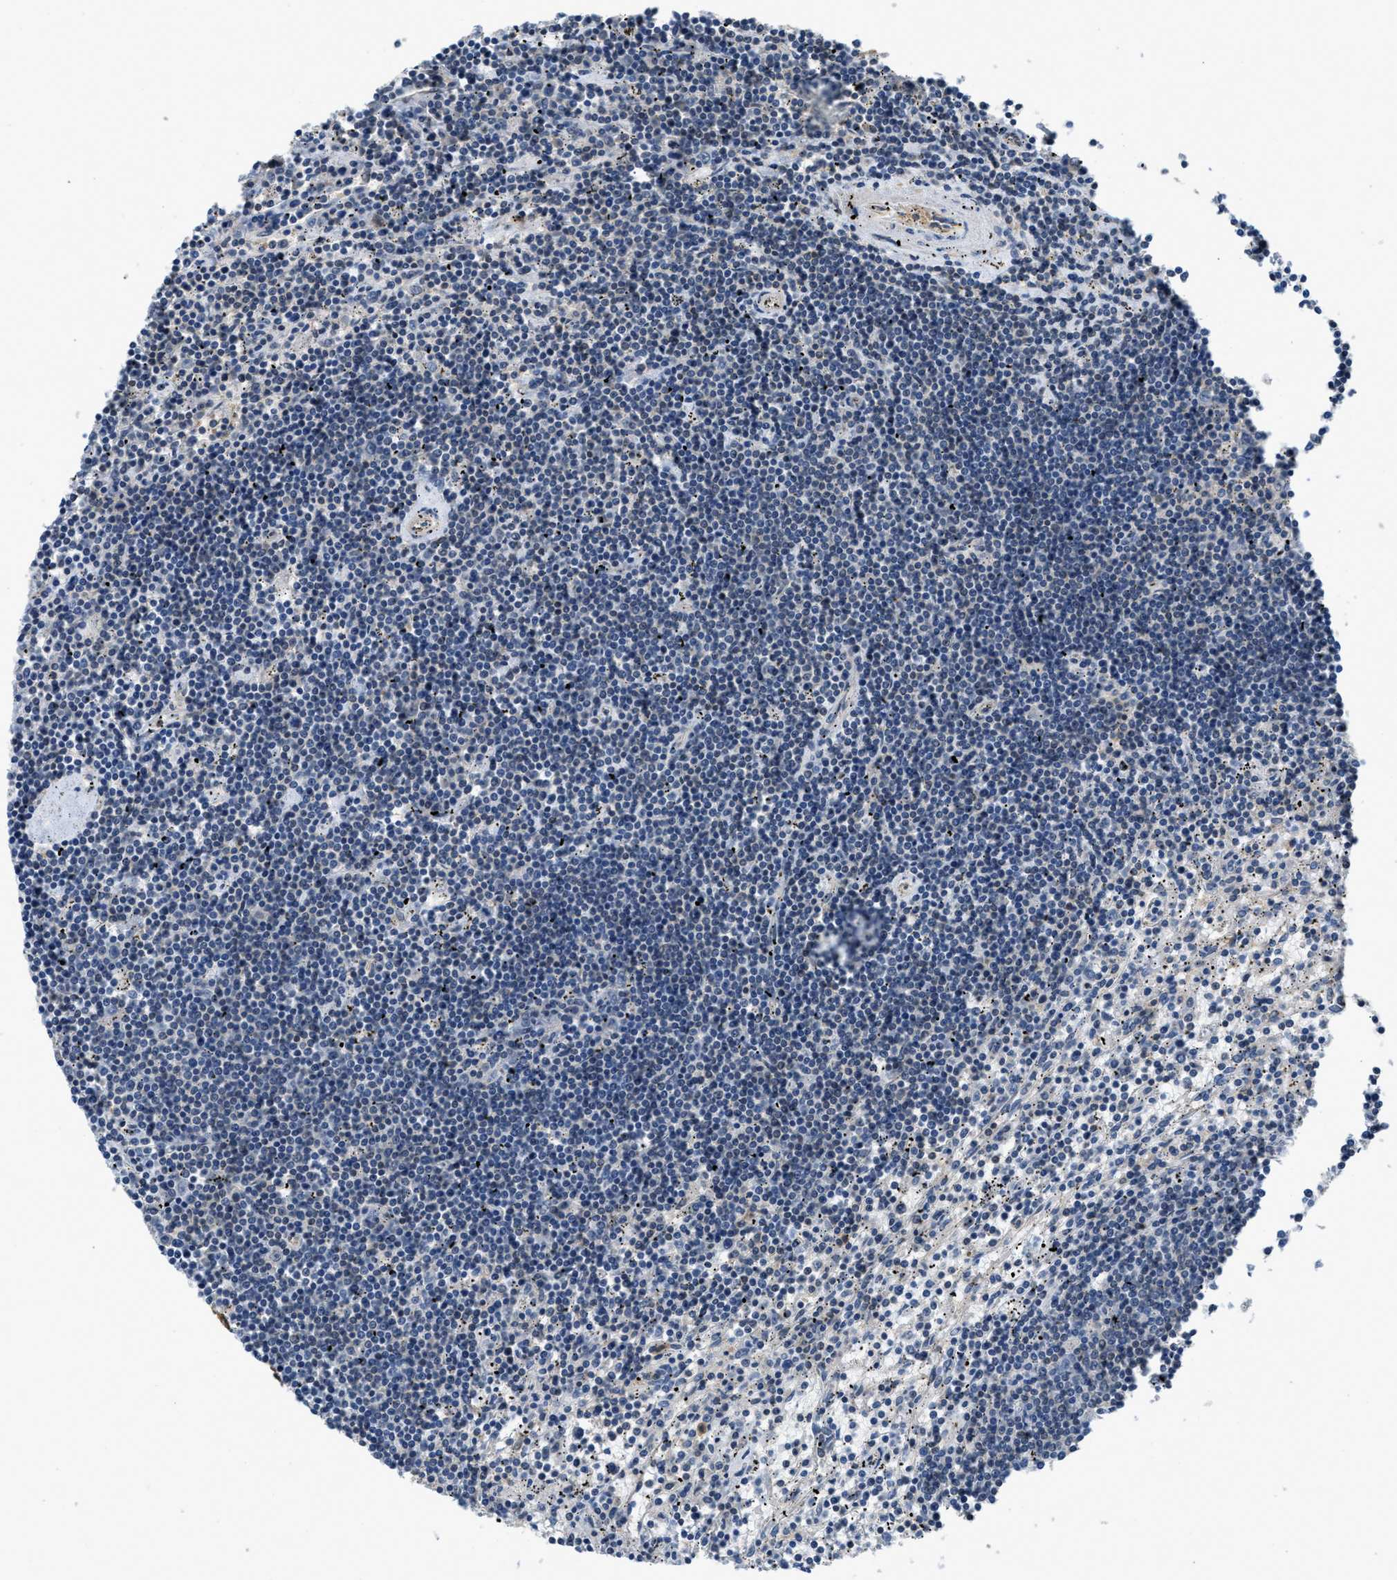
{"staining": {"intensity": "negative", "quantity": "none", "location": "none"}, "tissue": "lymphoma", "cell_type": "Tumor cells", "image_type": "cancer", "snomed": [{"axis": "morphology", "description": "Malignant lymphoma, non-Hodgkin's type, Low grade"}, {"axis": "topography", "description": "Spleen"}], "caption": "IHC of malignant lymphoma, non-Hodgkin's type (low-grade) reveals no staining in tumor cells. The staining is performed using DAB (3,3'-diaminobenzidine) brown chromogen with nuclei counter-stained in using hematoxylin.", "gene": "TES", "patient": {"sex": "male", "age": 76}}